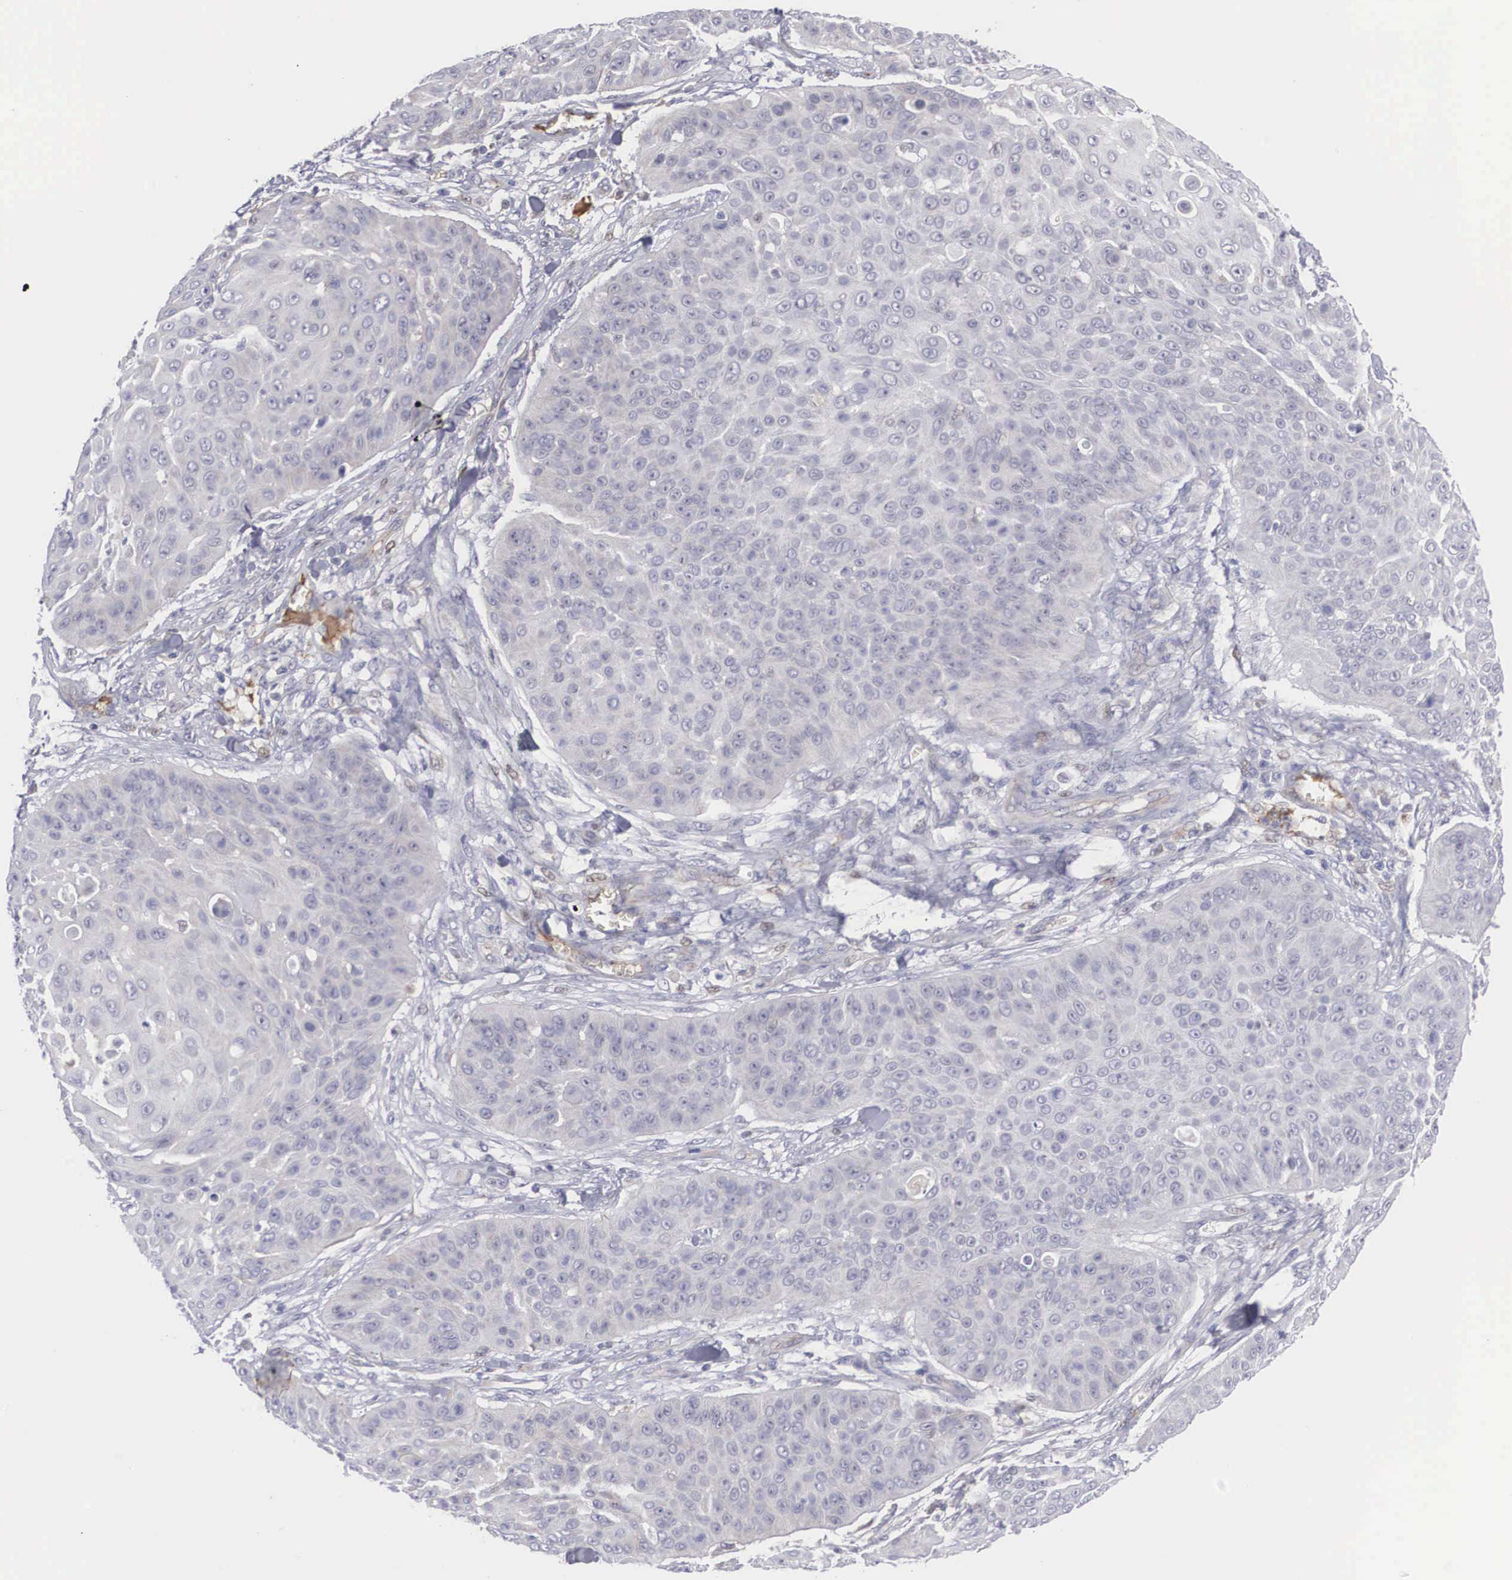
{"staining": {"intensity": "negative", "quantity": "none", "location": "none"}, "tissue": "skin cancer", "cell_type": "Tumor cells", "image_type": "cancer", "snomed": [{"axis": "morphology", "description": "Squamous cell carcinoma, NOS"}, {"axis": "topography", "description": "Skin"}], "caption": "The micrograph demonstrates no staining of tumor cells in skin squamous cell carcinoma.", "gene": "RBPJ", "patient": {"sex": "male", "age": 82}}